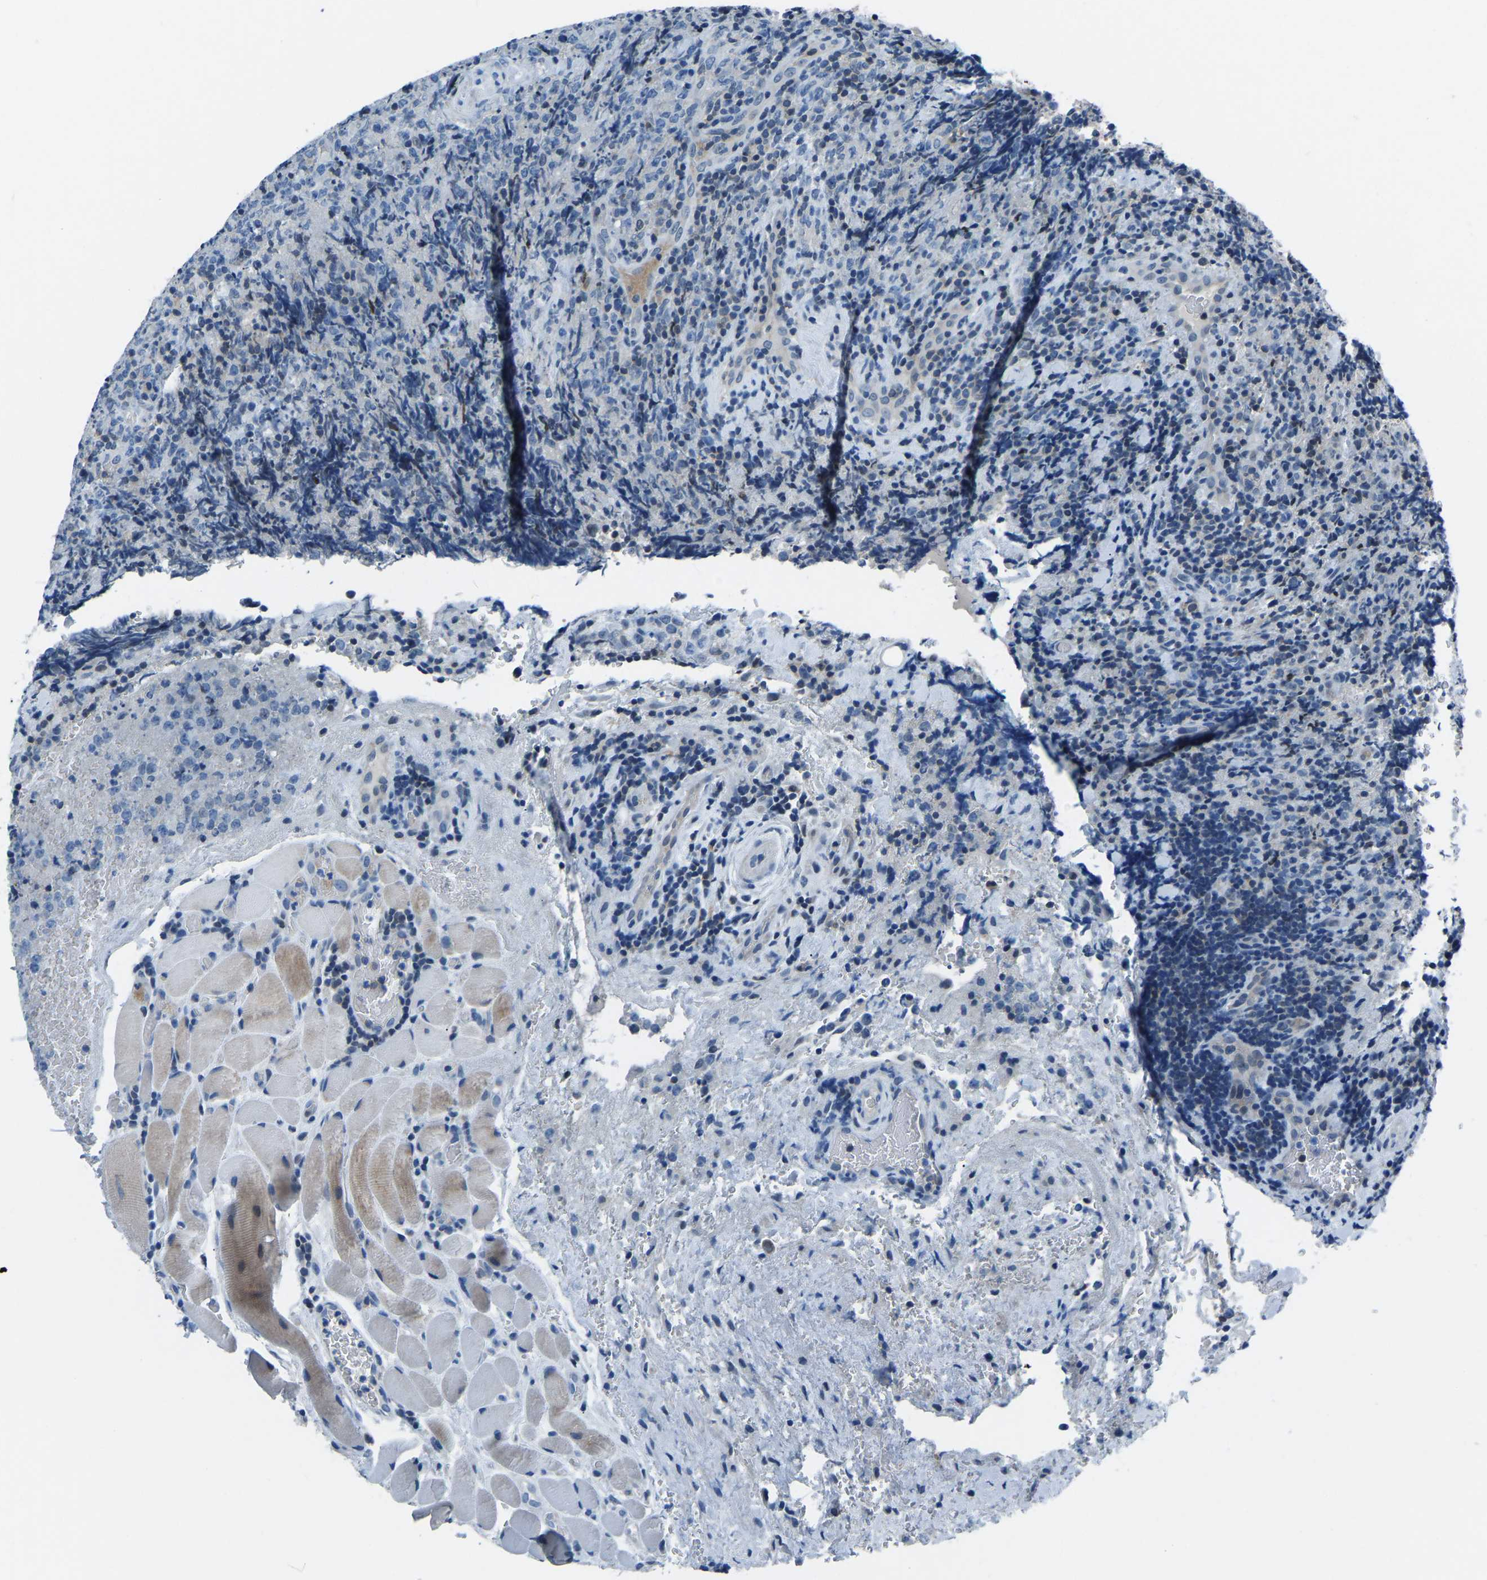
{"staining": {"intensity": "negative", "quantity": "none", "location": "none"}, "tissue": "lymphoma", "cell_type": "Tumor cells", "image_type": "cancer", "snomed": [{"axis": "morphology", "description": "Malignant lymphoma, non-Hodgkin's type, High grade"}, {"axis": "topography", "description": "Tonsil"}], "caption": "Immunohistochemistry (IHC) of lymphoma reveals no staining in tumor cells.", "gene": "XIRP1", "patient": {"sex": "female", "age": 36}}